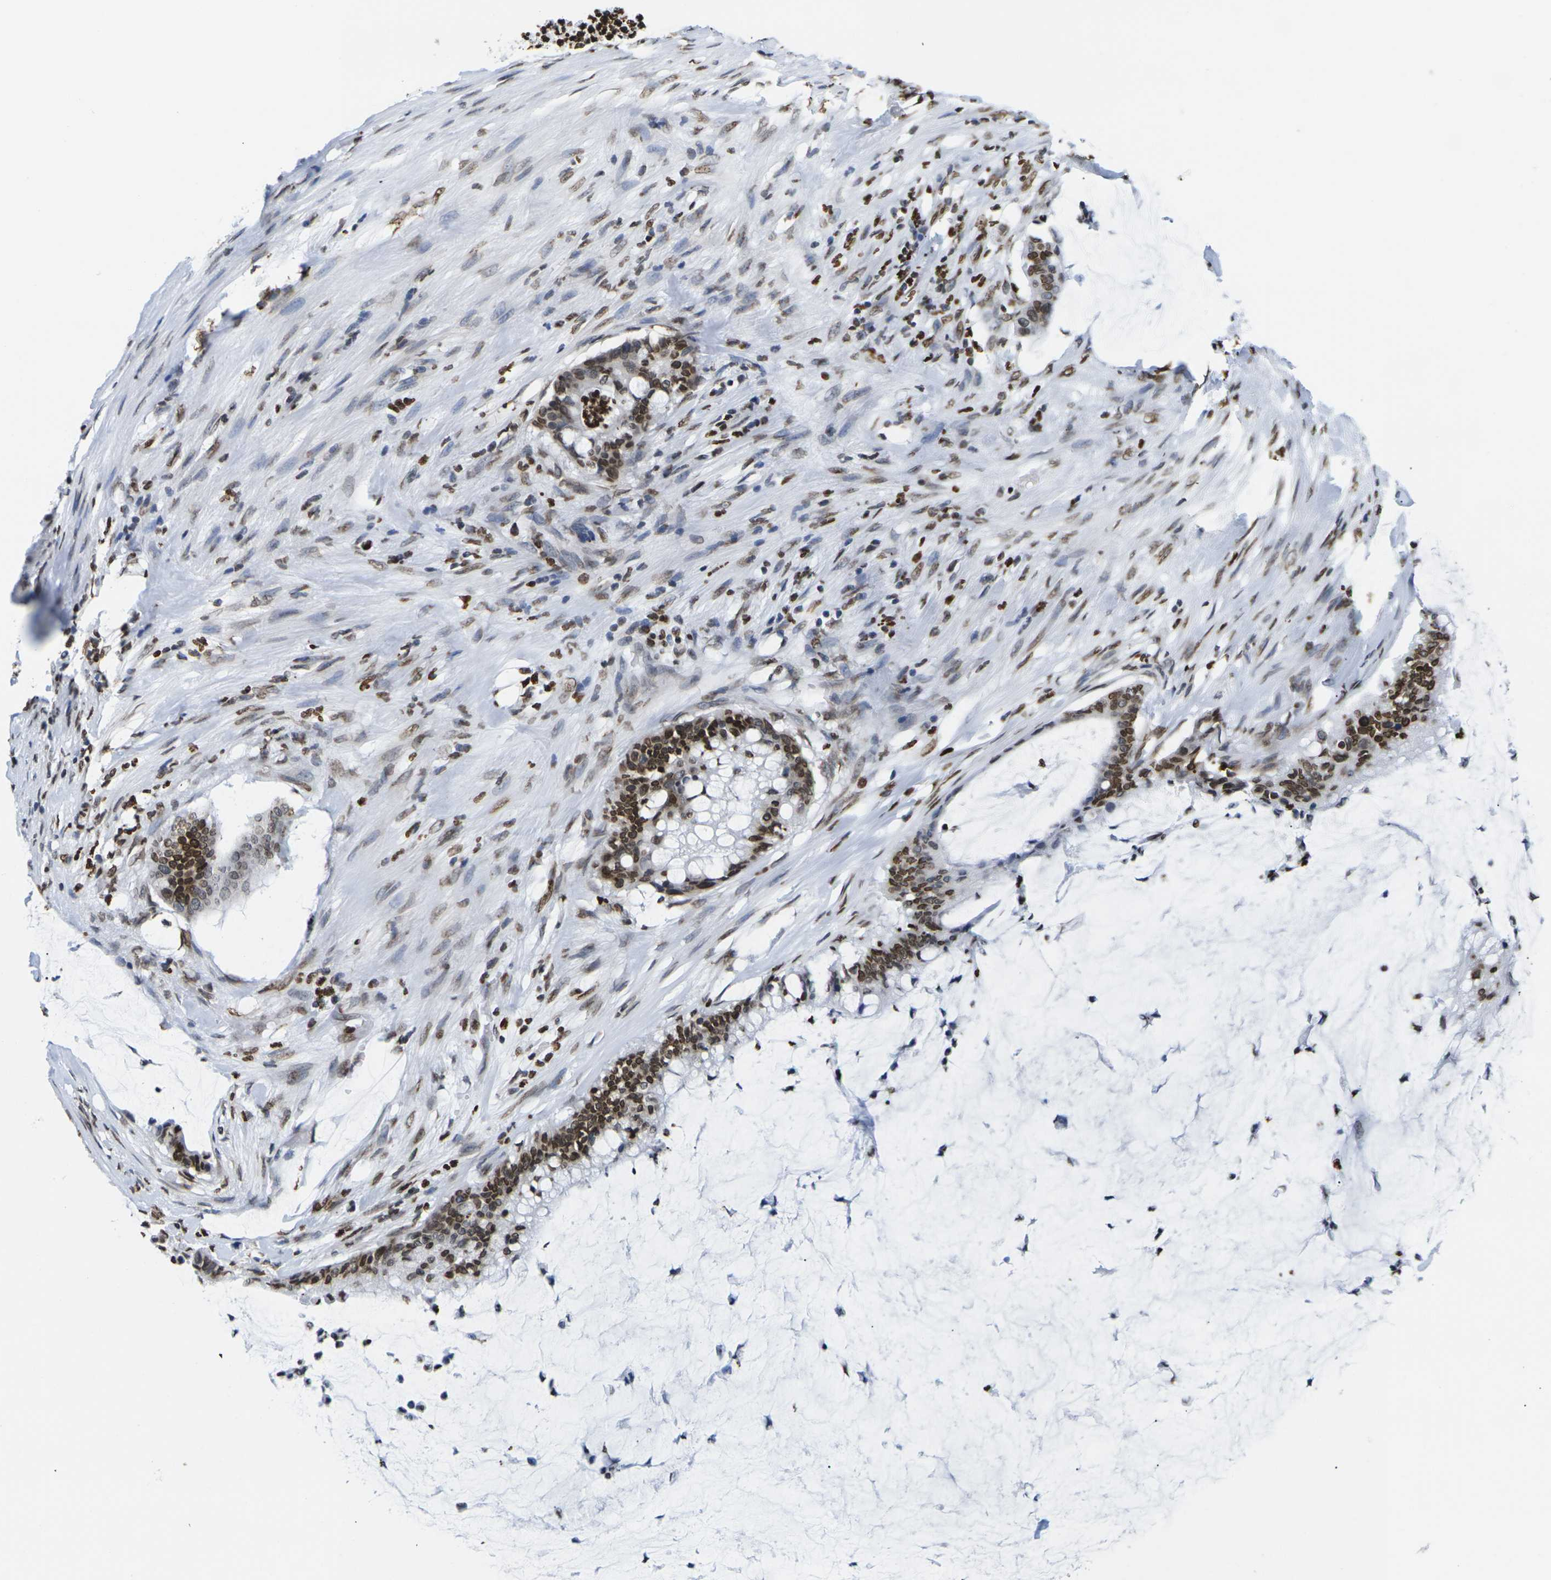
{"staining": {"intensity": "strong", "quantity": ">75%", "location": "cytoplasmic/membranous,nuclear"}, "tissue": "pancreatic cancer", "cell_type": "Tumor cells", "image_type": "cancer", "snomed": [{"axis": "morphology", "description": "Adenocarcinoma, NOS"}, {"axis": "topography", "description": "Pancreas"}], "caption": "Immunohistochemistry (IHC) photomicrograph of human pancreatic cancer stained for a protein (brown), which shows high levels of strong cytoplasmic/membranous and nuclear positivity in about >75% of tumor cells.", "gene": "H2AC21", "patient": {"sex": "male", "age": 41}}